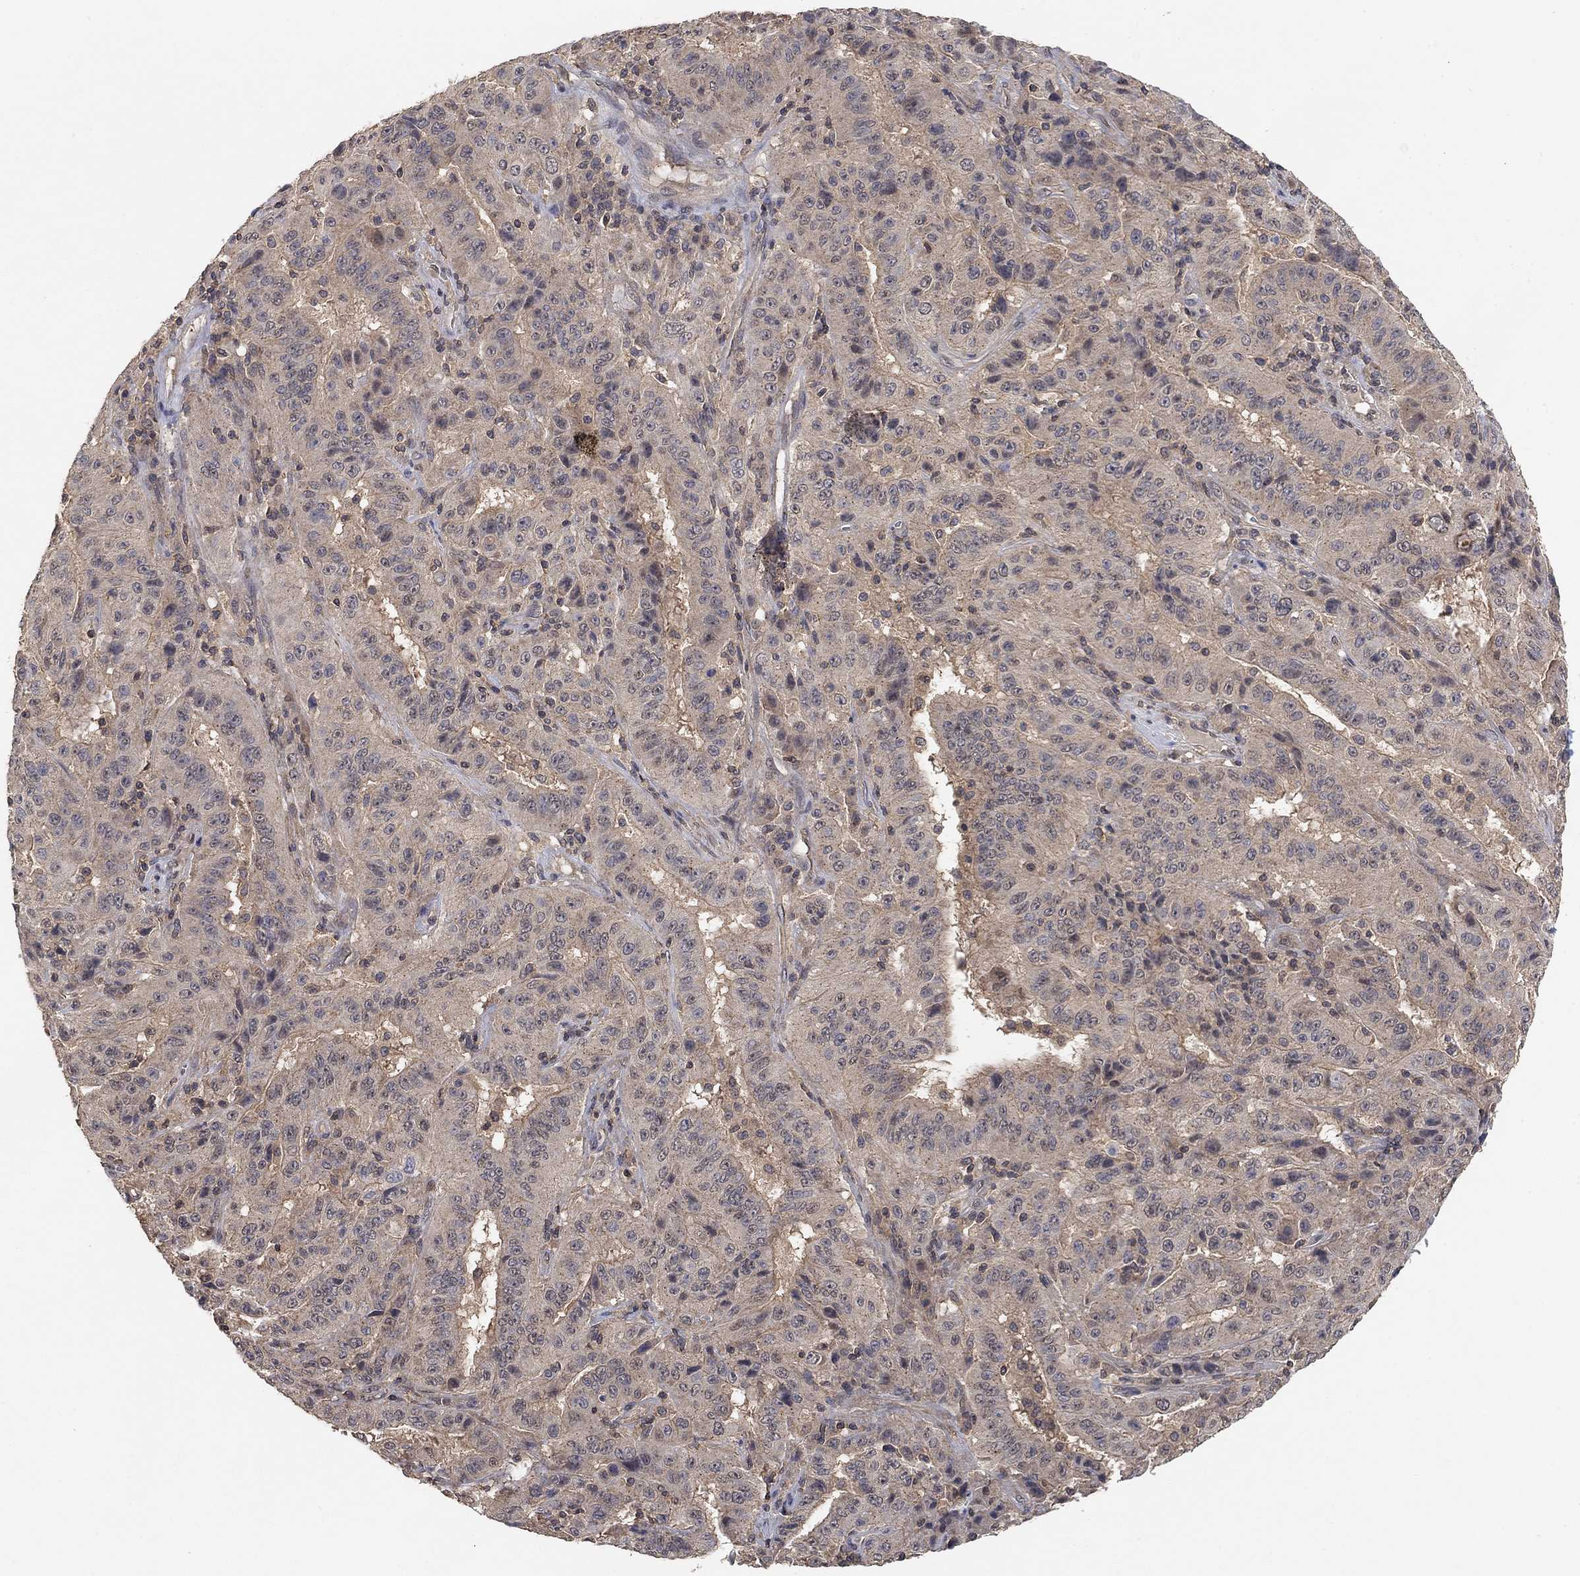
{"staining": {"intensity": "negative", "quantity": "none", "location": "none"}, "tissue": "pancreatic cancer", "cell_type": "Tumor cells", "image_type": "cancer", "snomed": [{"axis": "morphology", "description": "Adenocarcinoma, NOS"}, {"axis": "topography", "description": "Pancreas"}], "caption": "High magnification brightfield microscopy of pancreatic cancer (adenocarcinoma) stained with DAB (3,3'-diaminobenzidine) (brown) and counterstained with hematoxylin (blue): tumor cells show no significant positivity.", "gene": "CCDC43", "patient": {"sex": "male", "age": 63}}